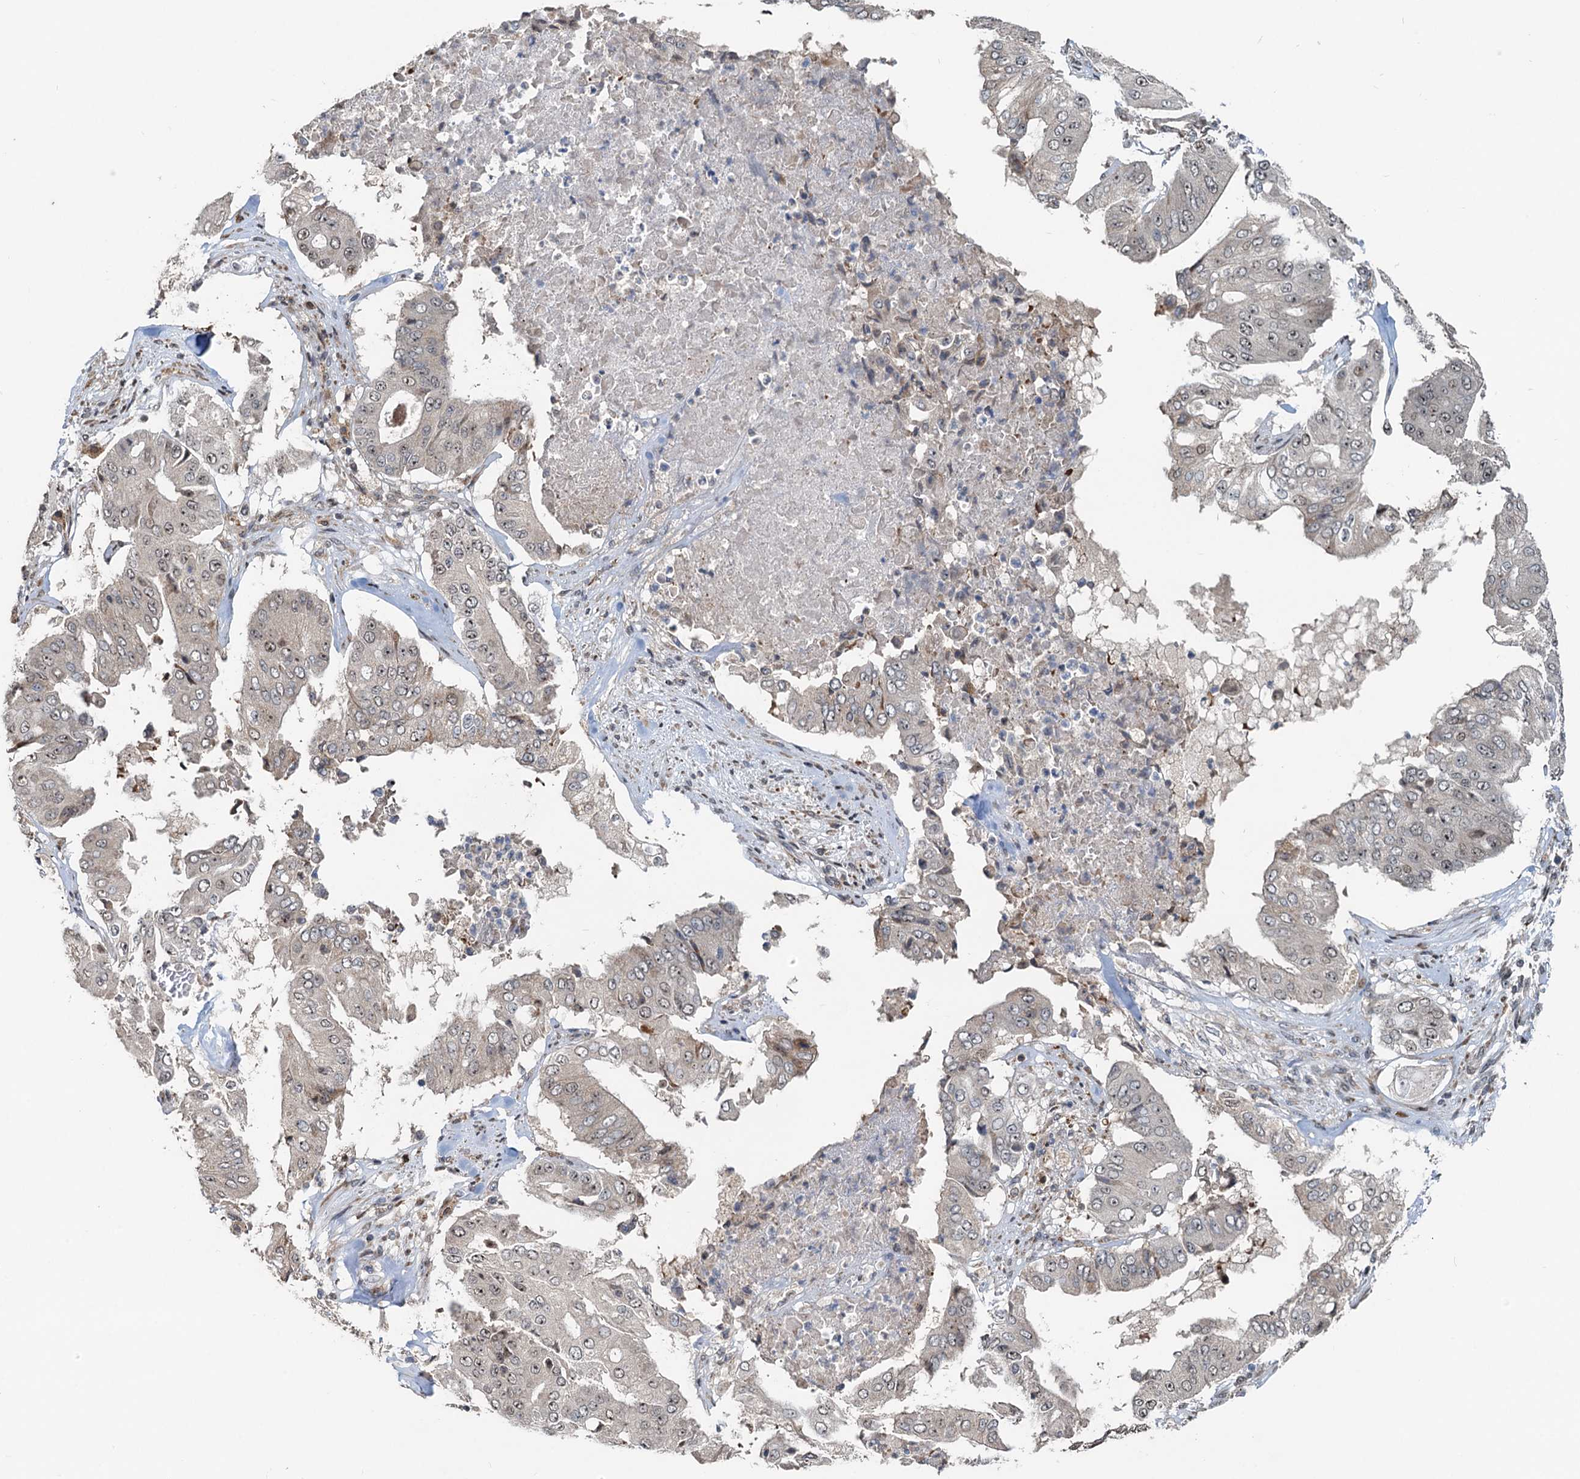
{"staining": {"intensity": "moderate", "quantity": "<25%", "location": "nuclear"}, "tissue": "pancreatic cancer", "cell_type": "Tumor cells", "image_type": "cancer", "snomed": [{"axis": "morphology", "description": "Adenocarcinoma, NOS"}, {"axis": "topography", "description": "Pancreas"}], "caption": "About <25% of tumor cells in human pancreatic cancer (adenocarcinoma) show moderate nuclear protein expression as visualized by brown immunohistochemical staining.", "gene": "CEP68", "patient": {"sex": "female", "age": 77}}